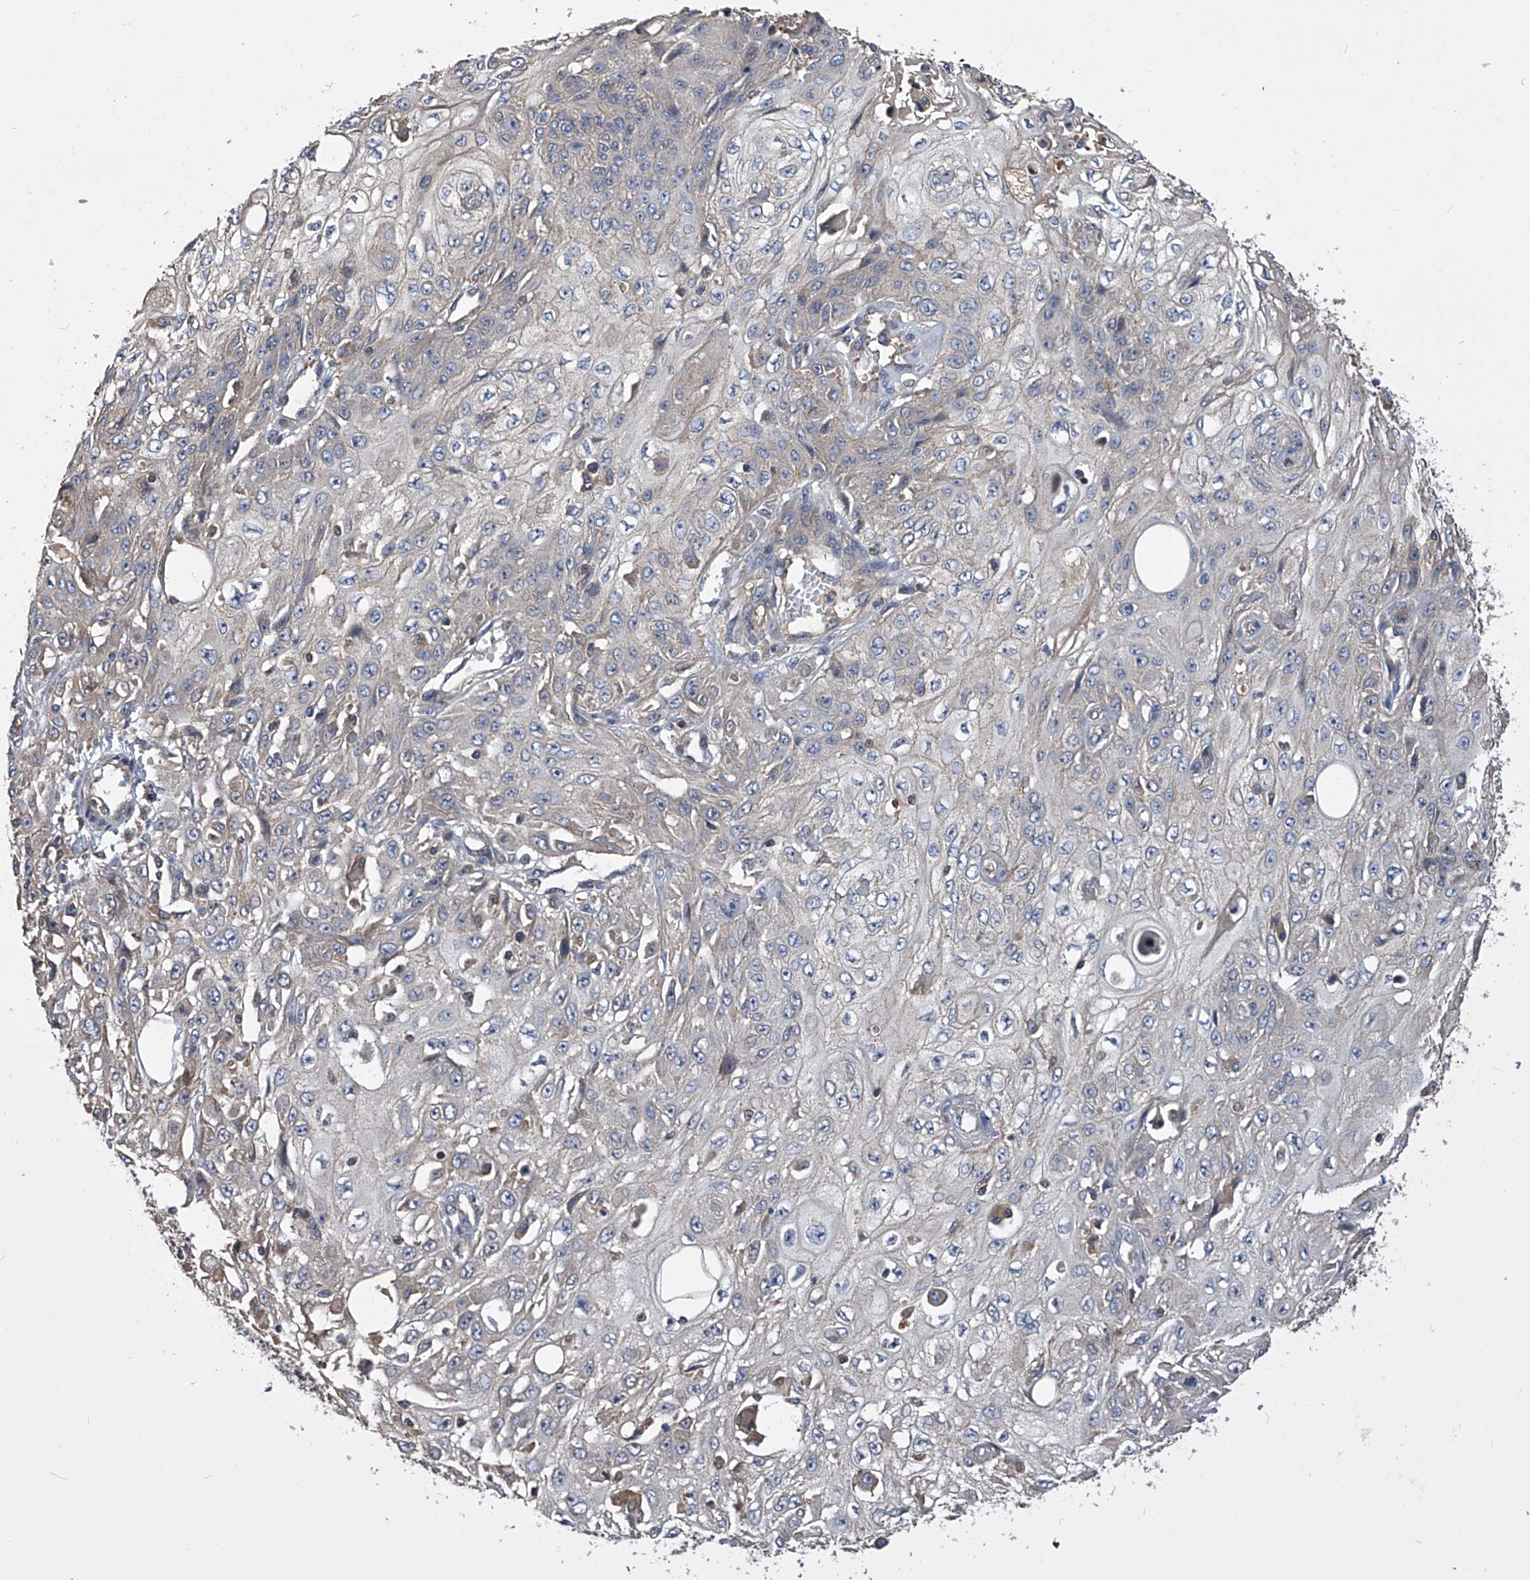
{"staining": {"intensity": "weak", "quantity": "<25%", "location": "cytoplasmic/membranous"}, "tissue": "skin cancer", "cell_type": "Tumor cells", "image_type": "cancer", "snomed": [{"axis": "morphology", "description": "Squamous cell carcinoma, NOS"}, {"axis": "morphology", "description": "Squamous cell carcinoma, metastatic, NOS"}, {"axis": "topography", "description": "Skin"}, {"axis": "topography", "description": "Lymph node"}], "caption": "The photomicrograph reveals no significant staining in tumor cells of skin cancer.", "gene": "CUL7", "patient": {"sex": "male", "age": 75}}